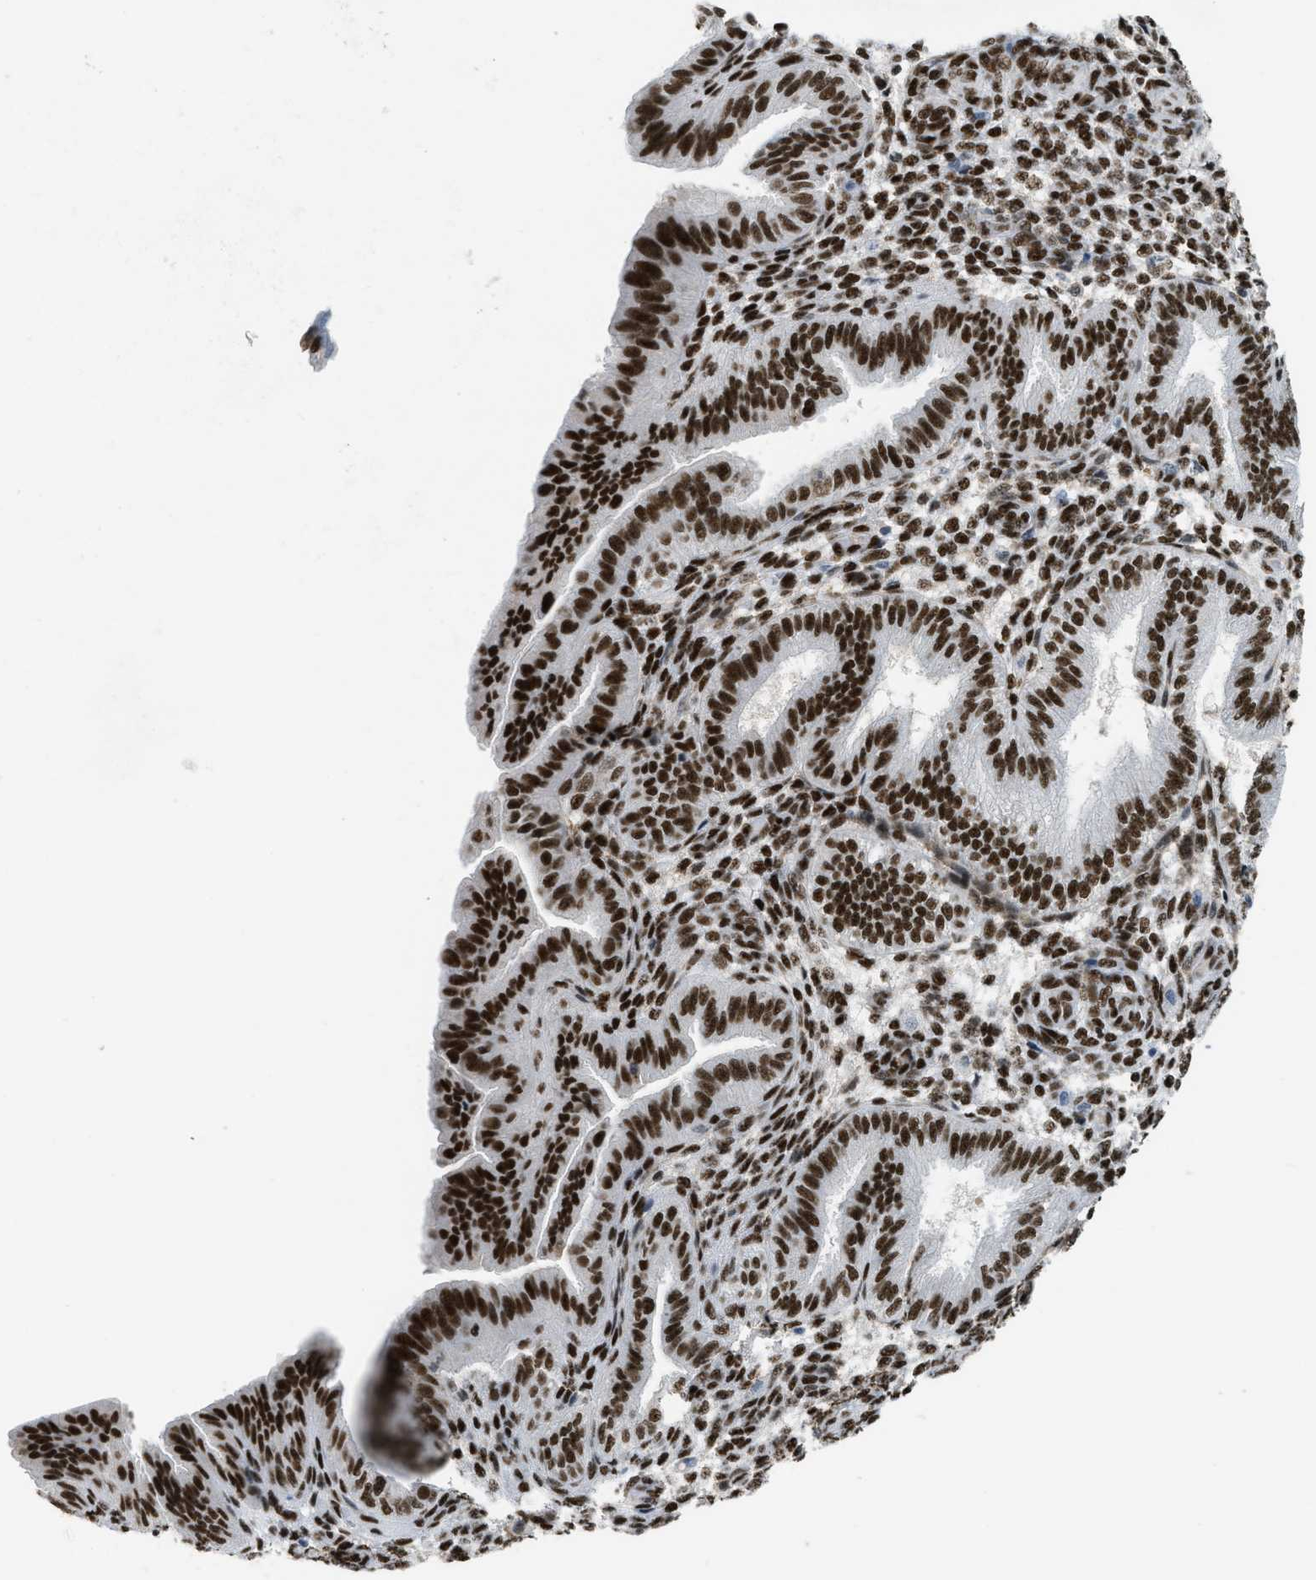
{"staining": {"intensity": "strong", "quantity": "25%-75%", "location": "nuclear"}, "tissue": "endometrium", "cell_type": "Cells in endometrial stroma", "image_type": "normal", "snomed": [{"axis": "morphology", "description": "Normal tissue, NOS"}, {"axis": "topography", "description": "Endometrium"}], "caption": "Immunohistochemical staining of unremarkable human endometrium demonstrates strong nuclear protein positivity in approximately 25%-75% of cells in endometrial stroma.", "gene": "SCAF4", "patient": {"sex": "female", "age": 39}}